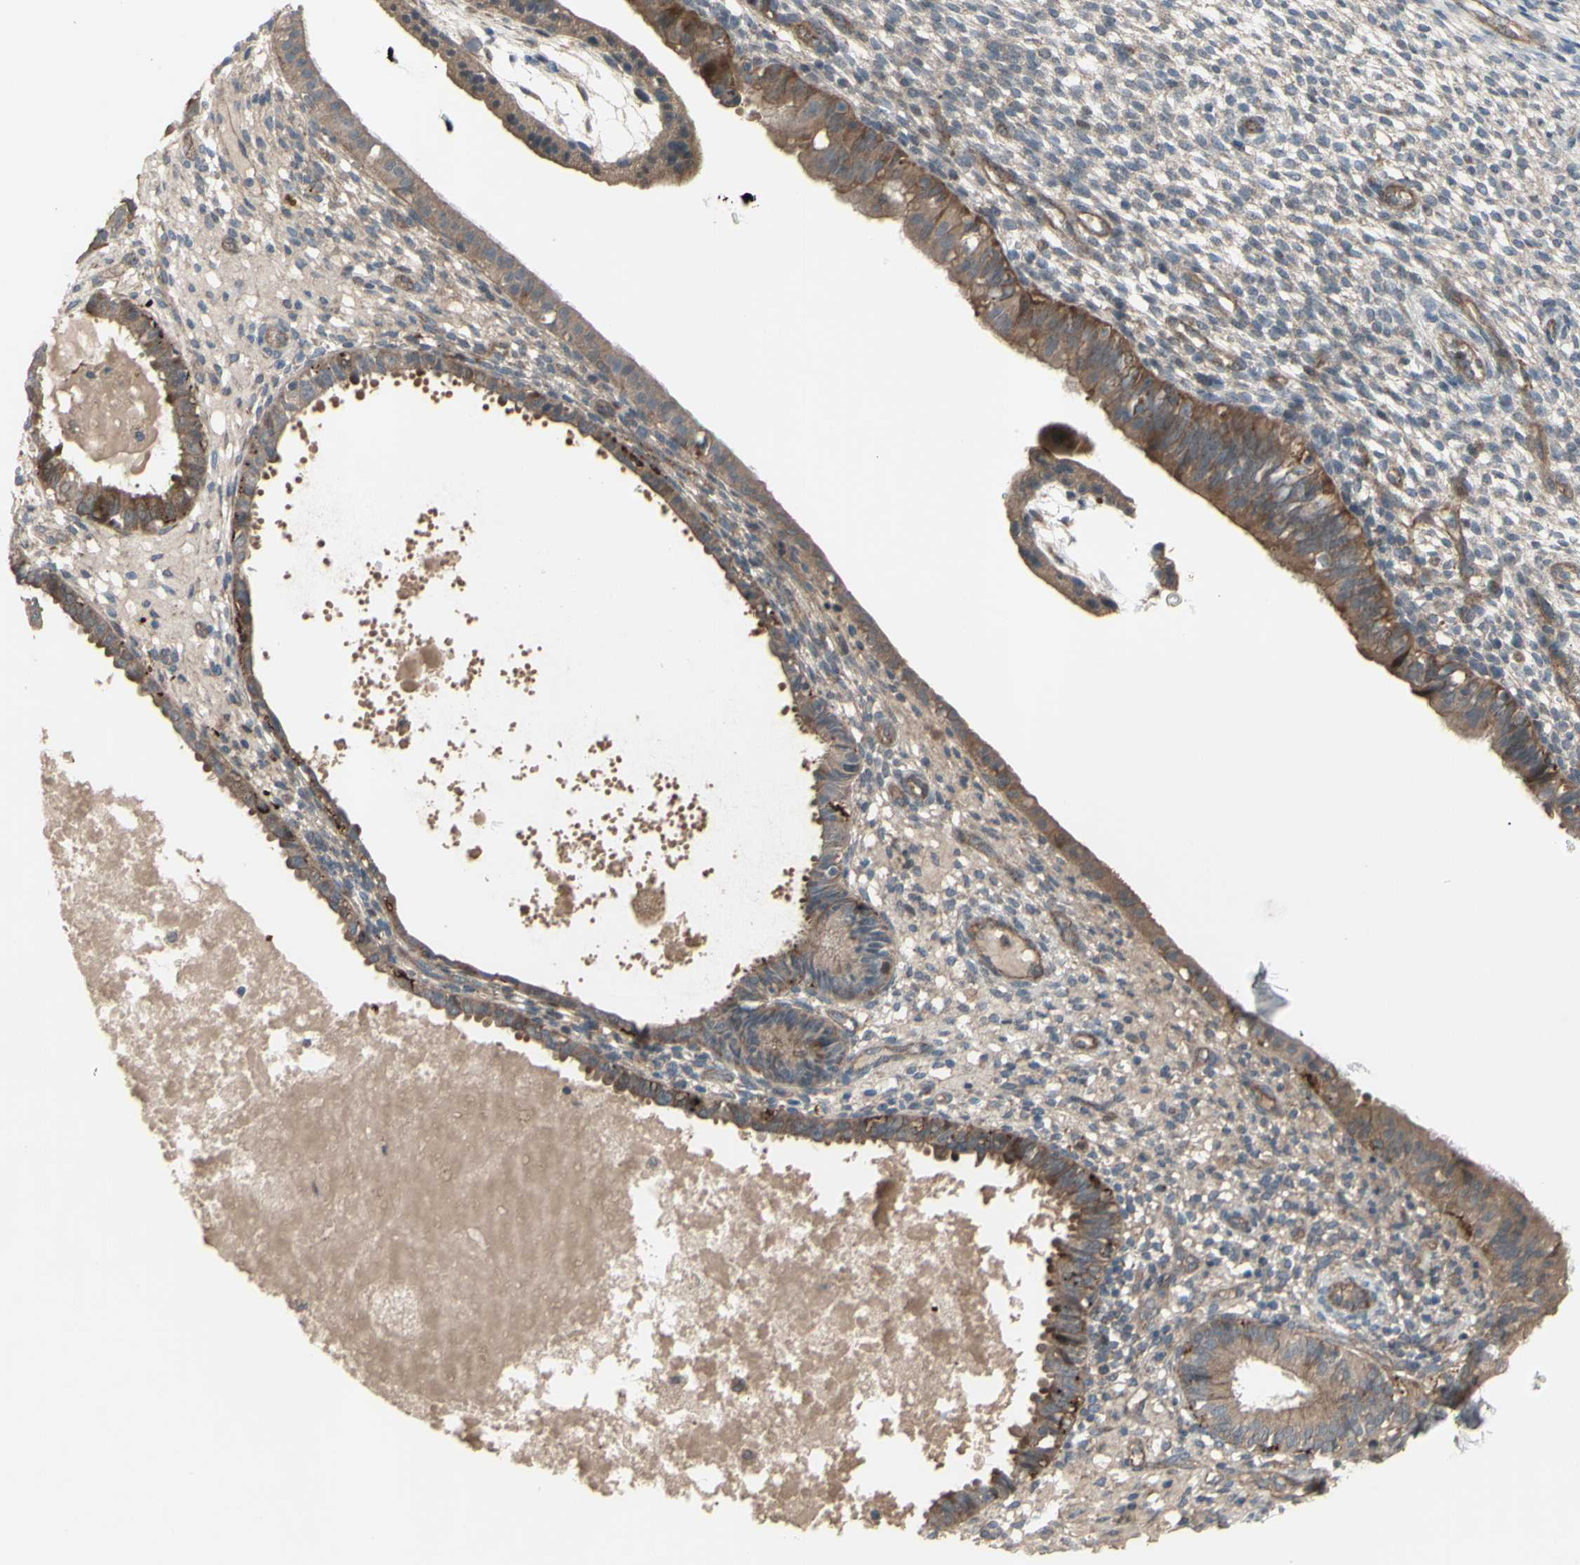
{"staining": {"intensity": "weak", "quantity": "25%-75%", "location": "cytoplasmic/membranous"}, "tissue": "endometrium", "cell_type": "Cells in endometrial stroma", "image_type": "normal", "snomed": [{"axis": "morphology", "description": "Normal tissue, NOS"}, {"axis": "topography", "description": "Endometrium"}], "caption": "Immunohistochemical staining of normal human endometrium demonstrates weak cytoplasmic/membranous protein staining in approximately 25%-75% of cells in endometrial stroma.", "gene": "SHROOM4", "patient": {"sex": "female", "age": 61}}